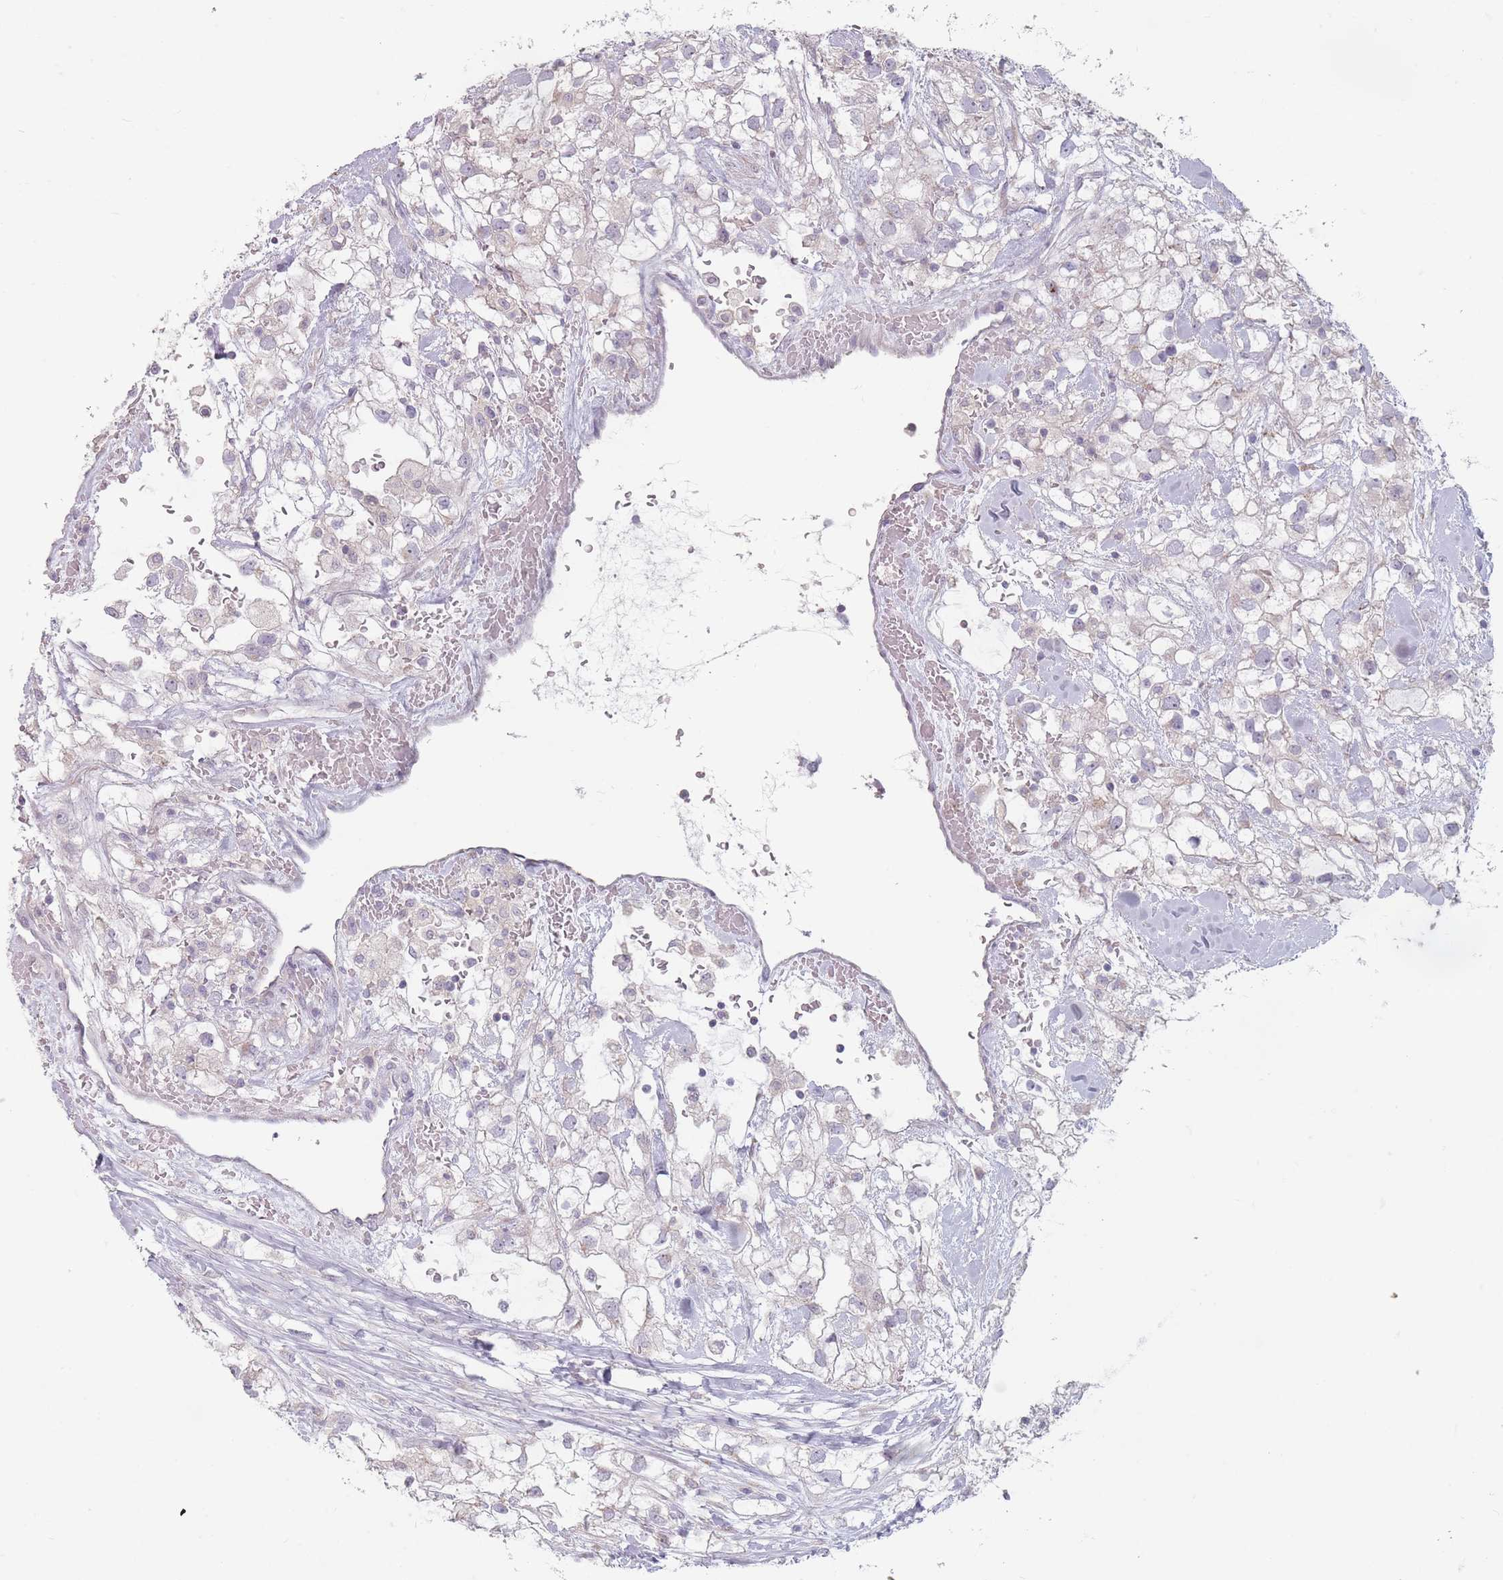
{"staining": {"intensity": "negative", "quantity": "none", "location": "none"}, "tissue": "renal cancer", "cell_type": "Tumor cells", "image_type": "cancer", "snomed": [{"axis": "morphology", "description": "Adenocarcinoma, NOS"}, {"axis": "topography", "description": "Kidney"}], "caption": "Protein analysis of renal adenocarcinoma demonstrates no significant staining in tumor cells. The staining is performed using DAB brown chromogen with nuclei counter-stained in using hematoxylin.", "gene": "AKAIN1", "patient": {"sex": "male", "age": 59}}